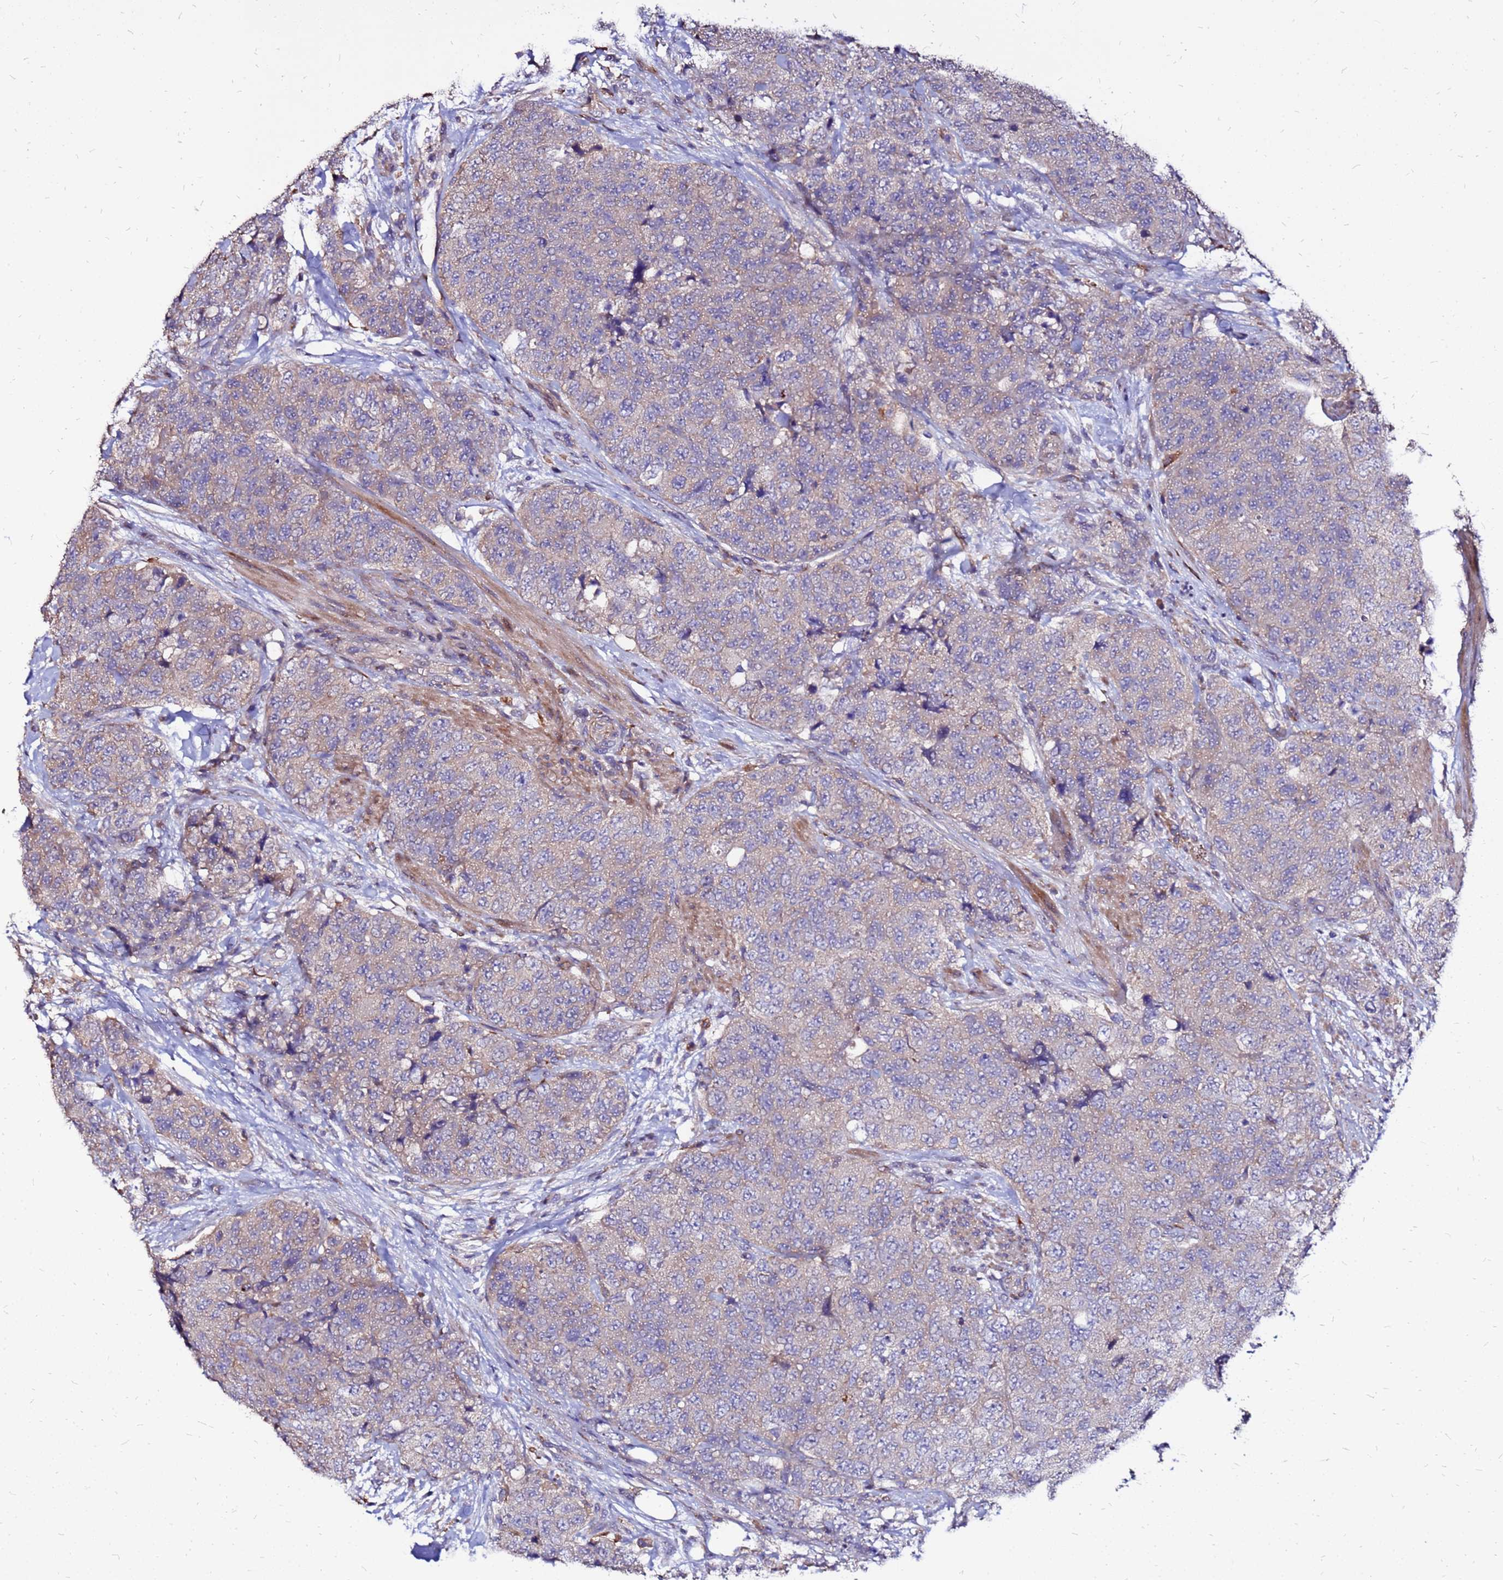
{"staining": {"intensity": "weak", "quantity": "<25%", "location": "cytoplasmic/membranous"}, "tissue": "urothelial cancer", "cell_type": "Tumor cells", "image_type": "cancer", "snomed": [{"axis": "morphology", "description": "Urothelial carcinoma, High grade"}, {"axis": "topography", "description": "Urinary bladder"}], "caption": "Histopathology image shows no protein positivity in tumor cells of urothelial cancer tissue.", "gene": "ARHGEF5", "patient": {"sex": "female", "age": 78}}